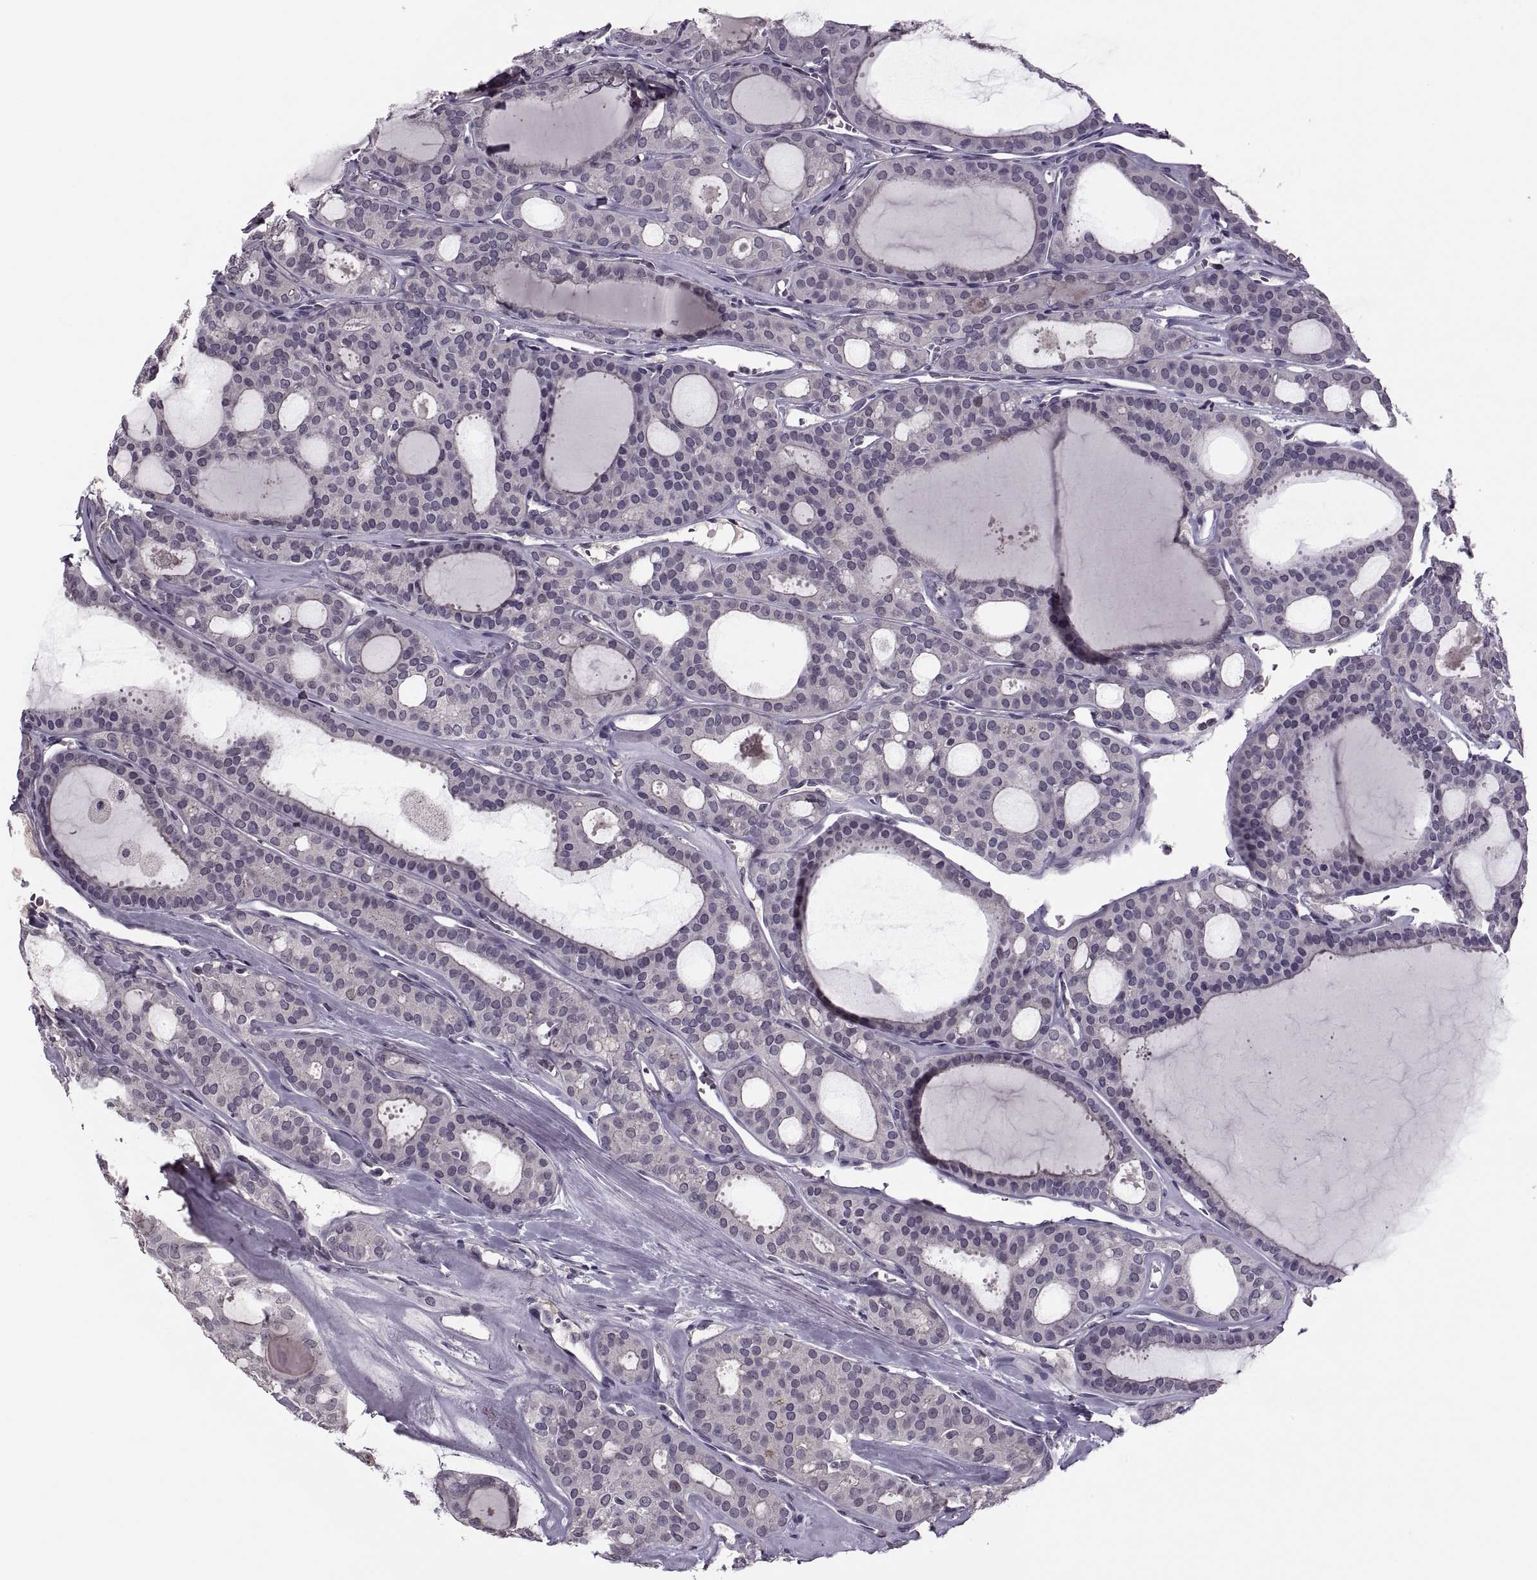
{"staining": {"intensity": "negative", "quantity": "none", "location": "none"}, "tissue": "thyroid cancer", "cell_type": "Tumor cells", "image_type": "cancer", "snomed": [{"axis": "morphology", "description": "Follicular adenoma carcinoma, NOS"}, {"axis": "topography", "description": "Thyroid gland"}], "caption": "DAB (3,3'-diaminobenzidine) immunohistochemical staining of thyroid follicular adenoma carcinoma reveals no significant positivity in tumor cells.", "gene": "CACNA1F", "patient": {"sex": "male", "age": 75}}